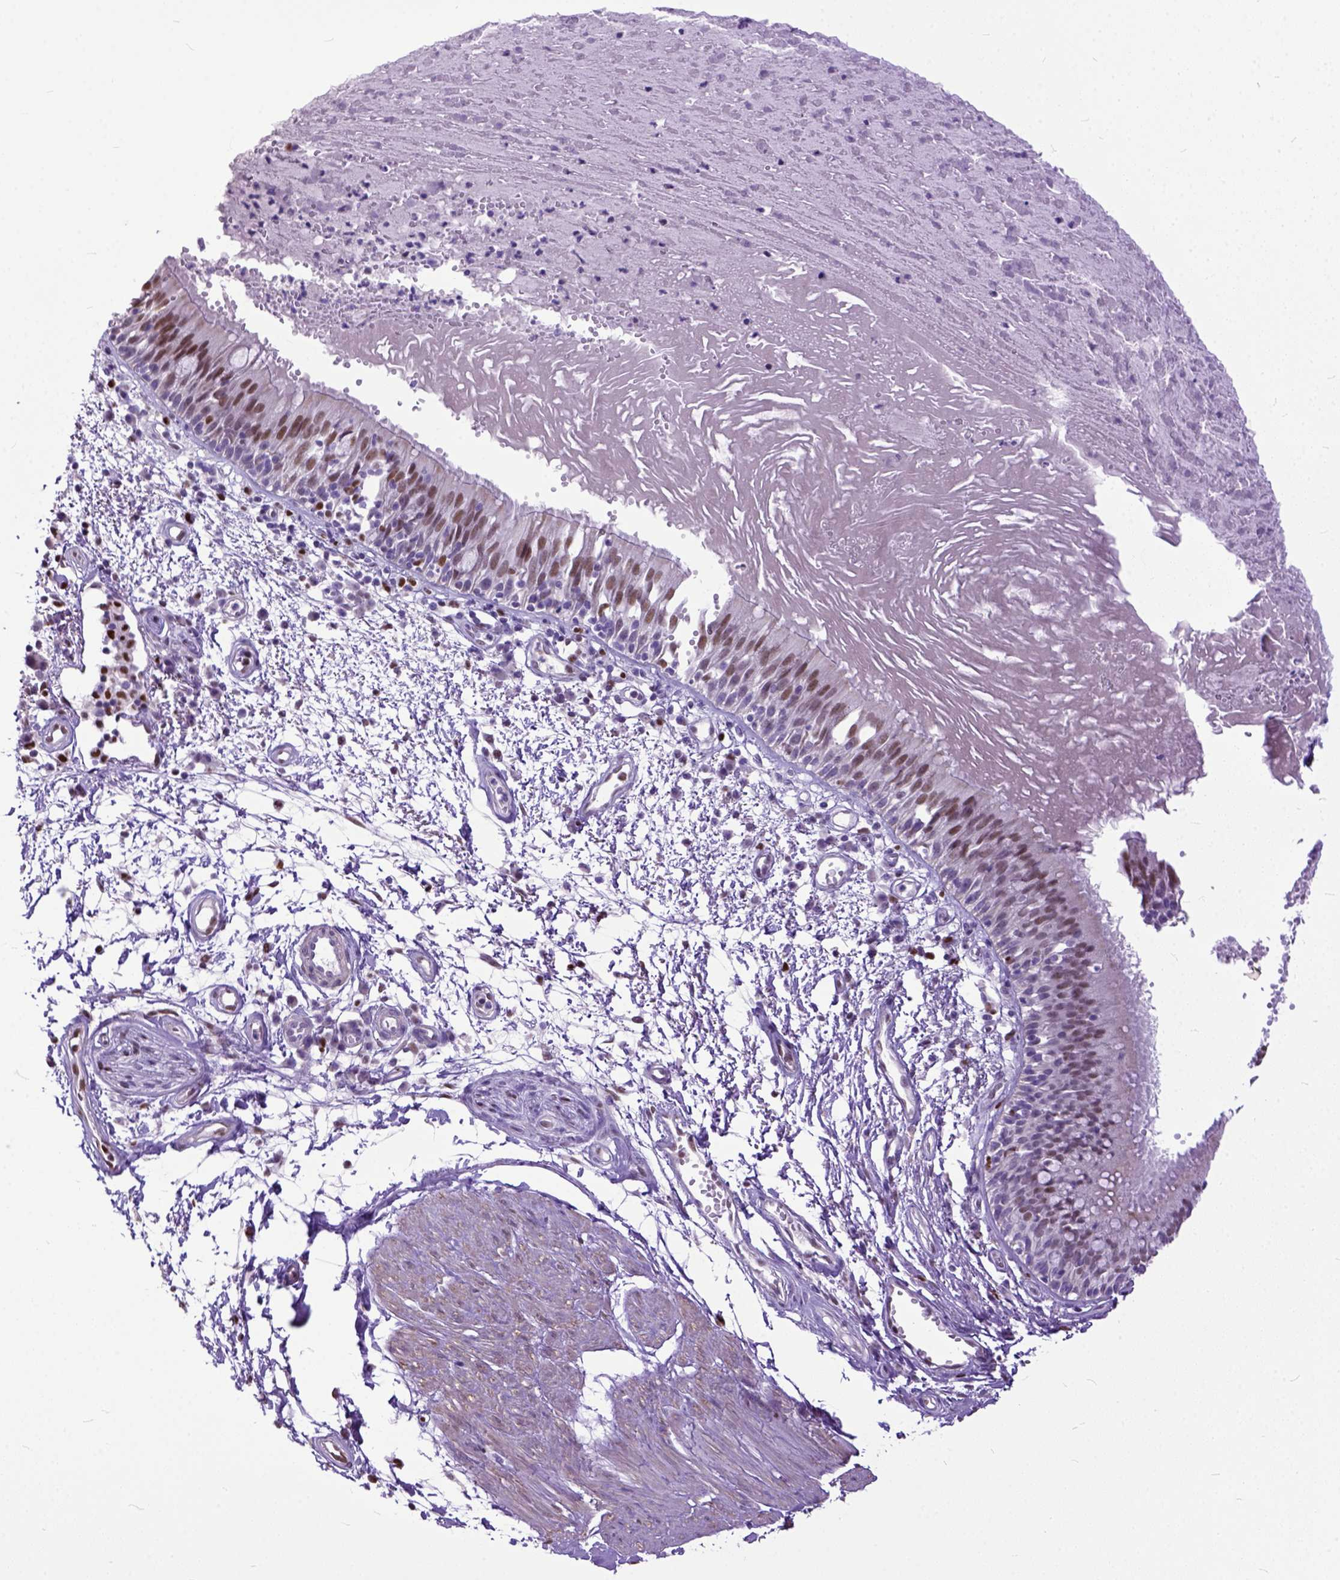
{"staining": {"intensity": "moderate", "quantity": "25%-75%", "location": "nuclear"}, "tissue": "bronchus", "cell_type": "Respiratory epithelial cells", "image_type": "normal", "snomed": [{"axis": "morphology", "description": "Normal tissue, NOS"}, {"axis": "morphology", "description": "Squamous cell carcinoma, NOS"}, {"axis": "topography", "description": "Cartilage tissue"}, {"axis": "topography", "description": "Bronchus"}, {"axis": "topography", "description": "Lung"}], "caption": "Immunohistochemistry of benign bronchus exhibits medium levels of moderate nuclear positivity in about 25%-75% of respiratory epithelial cells.", "gene": "CRB1", "patient": {"sex": "male", "age": 66}}